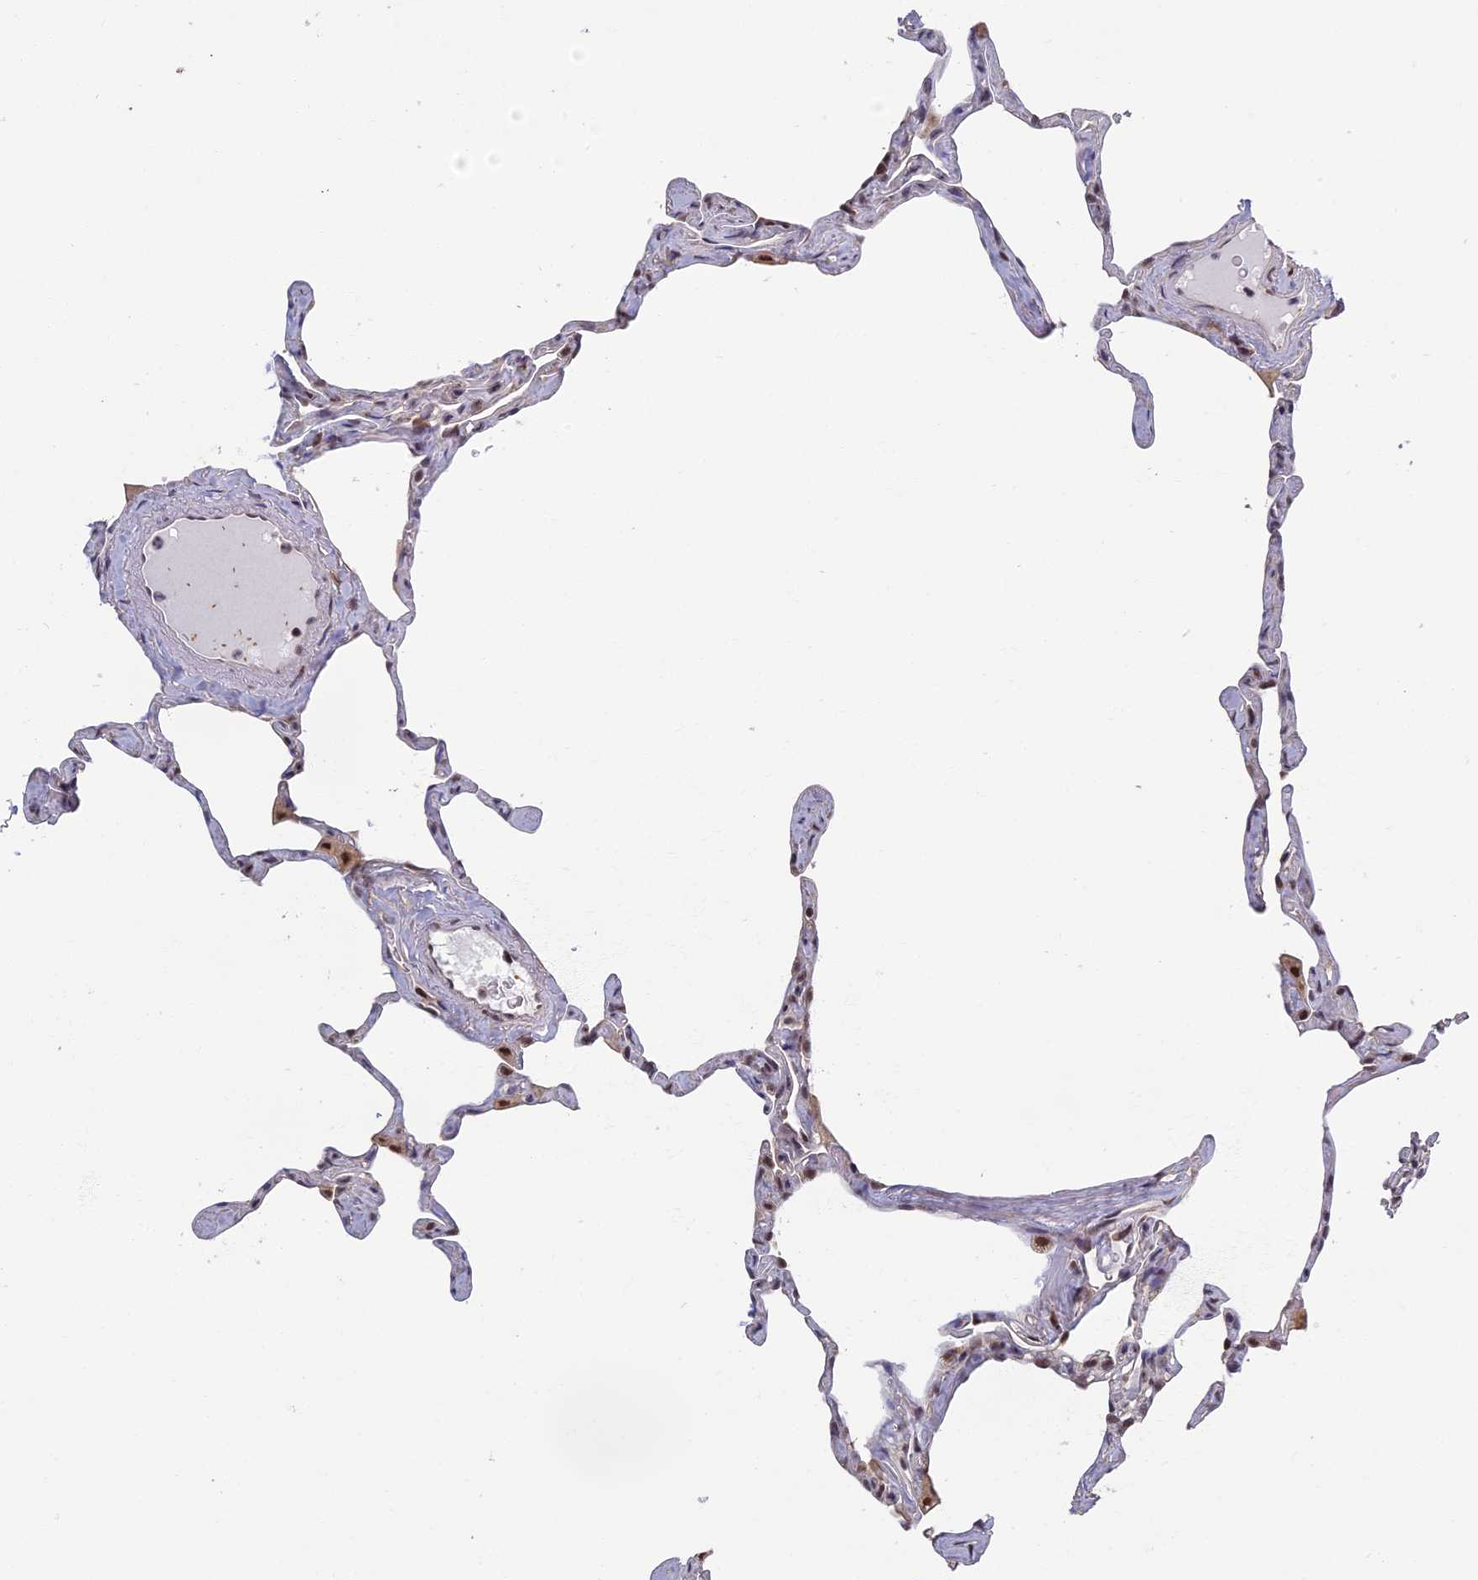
{"staining": {"intensity": "negative", "quantity": "none", "location": "none"}, "tissue": "lung", "cell_type": "Alveolar cells", "image_type": "normal", "snomed": [{"axis": "morphology", "description": "Normal tissue, NOS"}, {"axis": "topography", "description": "Lung"}], "caption": "There is no significant staining in alveolar cells of lung. (DAB immunohistochemistry (IHC) visualized using brightfield microscopy, high magnification).", "gene": "MORF4L1", "patient": {"sex": "male", "age": 65}}